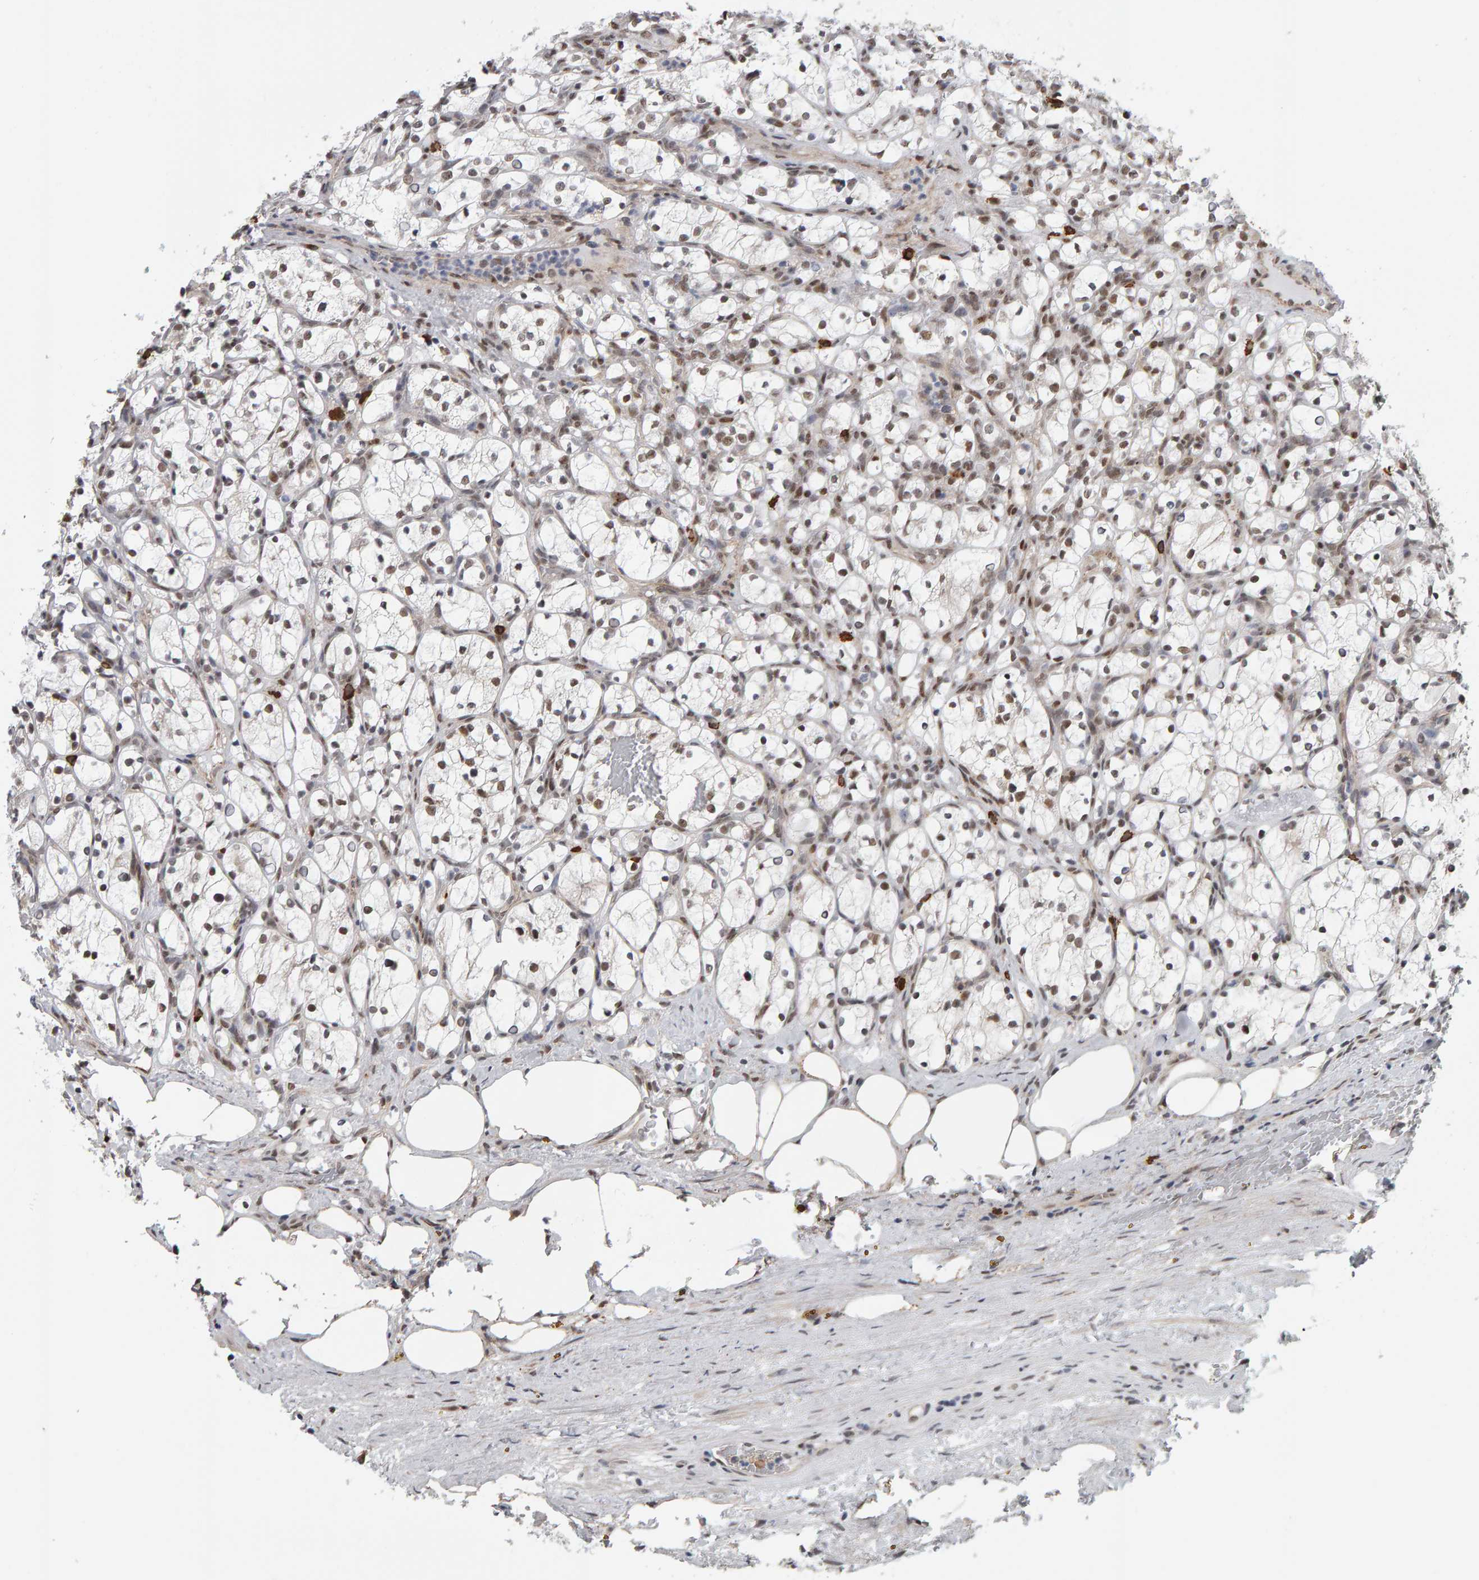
{"staining": {"intensity": "moderate", "quantity": "25%-75%", "location": "nuclear"}, "tissue": "renal cancer", "cell_type": "Tumor cells", "image_type": "cancer", "snomed": [{"axis": "morphology", "description": "Adenocarcinoma, NOS"}, {"axis": "topography", "description": "Kidney"}], "caption": "High-power microscopy captured an immunohistochemistry histopathology image of renal cancer, revealing moderate nuclear positivity in about 25%-75% of tumor cells.", "gene": "ATF7IP", "patient": {"sex": "female", "age": 69}}